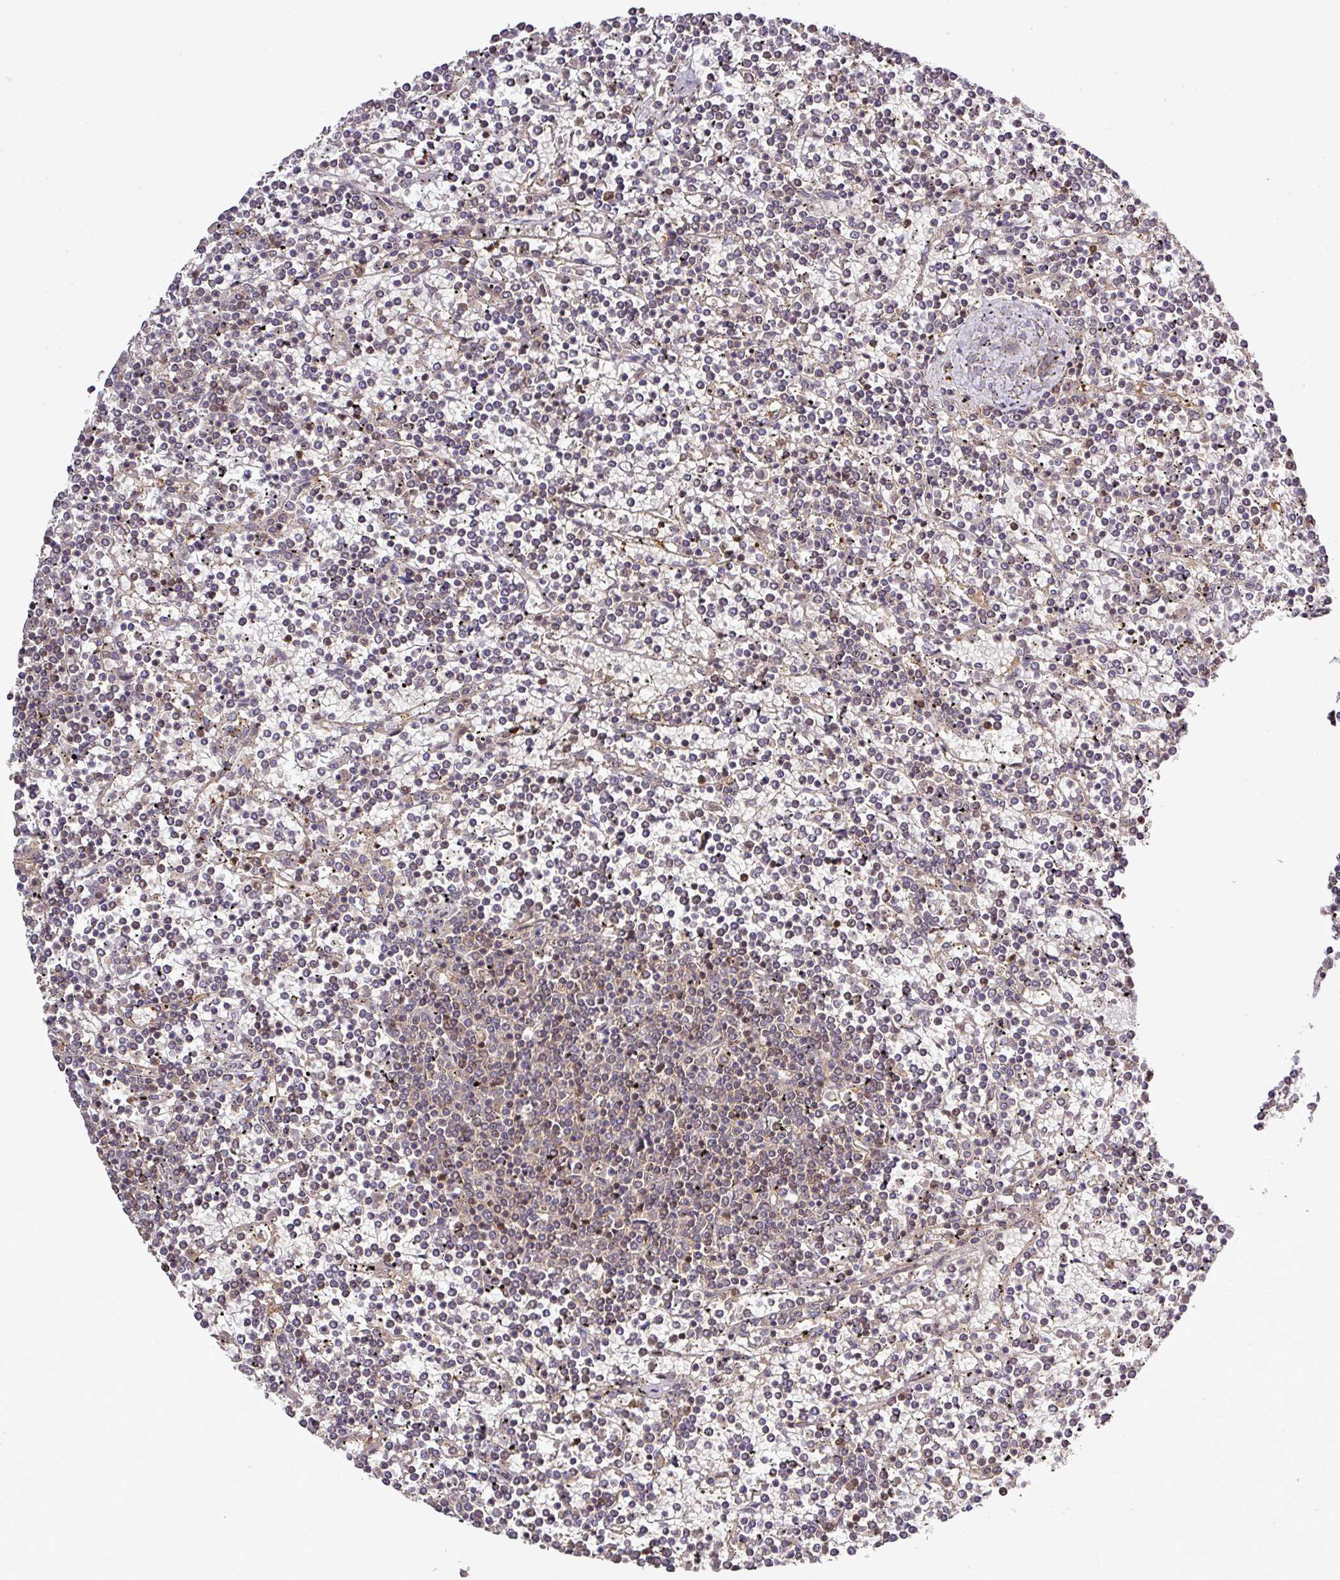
{"staining": {"intensity": "negative", "quantity": "none", "location": "none"}, "tissue": "lymphoma", "cell_type": "Tumor cells", "image_type": "cancer", "snomed": [{"axis": "morphology", "description": "Malignant lymphoma, non-Hodgkin's type, Low grade"}, {"axis": "topography", "description": "Spleen"}], "caption": "Immunohistochemical staining of low-grade malignant lymphoma, non-Hodgkin's type displays no significant expression in tumor cells.", "gene": "TMEM107", "patient": {"sex": "female", "age": 19}}